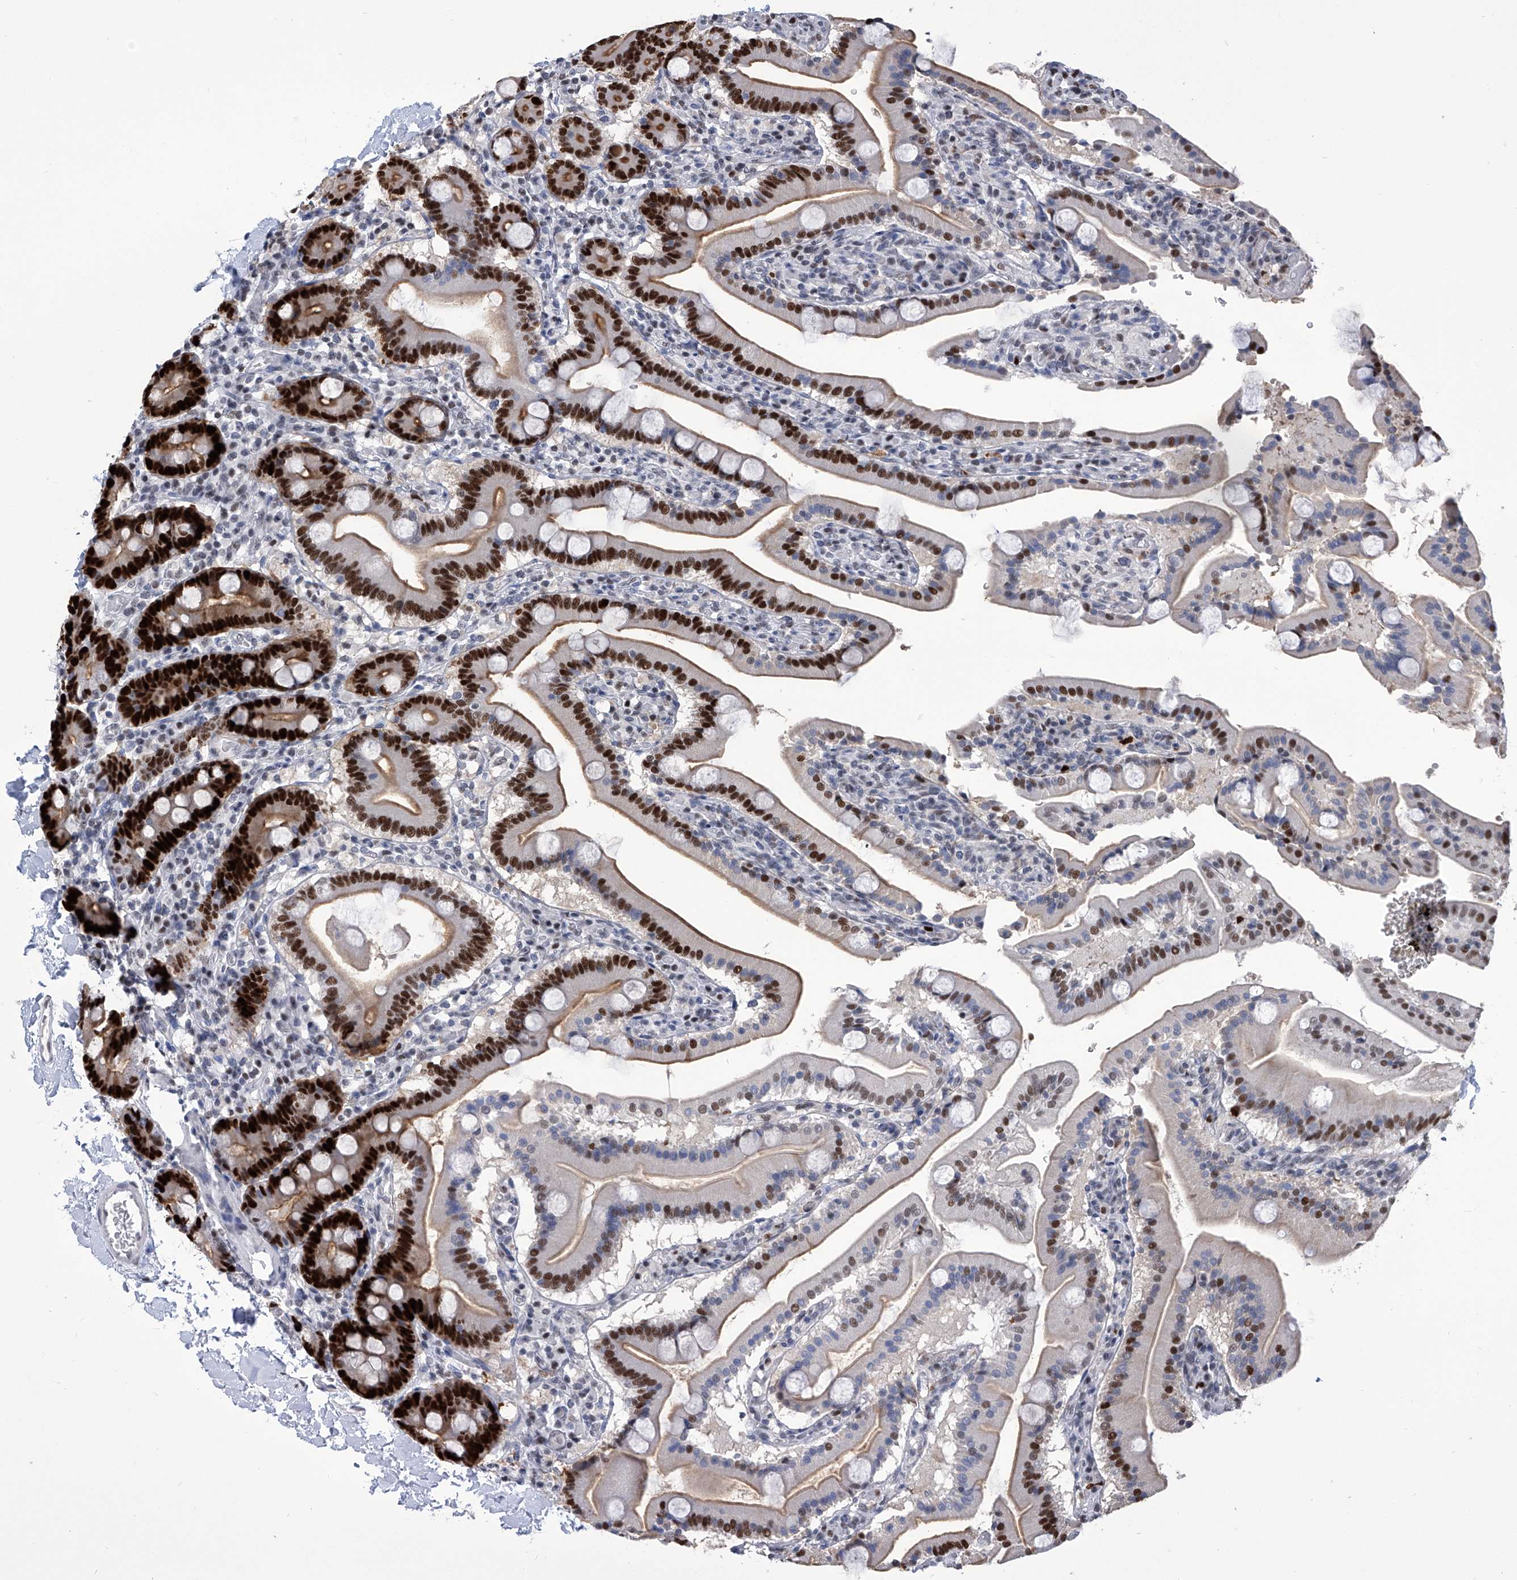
{"staining": {"intensity": "strong", "quantity": ">75%", "location": "cytoplasmic/membranous,nuclear"}, "tissue": "duodenum", "cell_type": "Glandular cells", "image_type": "normal", "snomed": [{"axis": "morphology", "description": "Normal tissue, NOS"}, {"axis": "topography", "description": "Duodenum"}], "caption": "Protein staining exhibits strong cytoplasmic/membranous,nuclear positivity in approximately >75% of glandular cells in unremarkable duodenum. Nuclei are stained in blue.", "gene": "PCNA", "patient": {"sex": "male", "age": 55}}